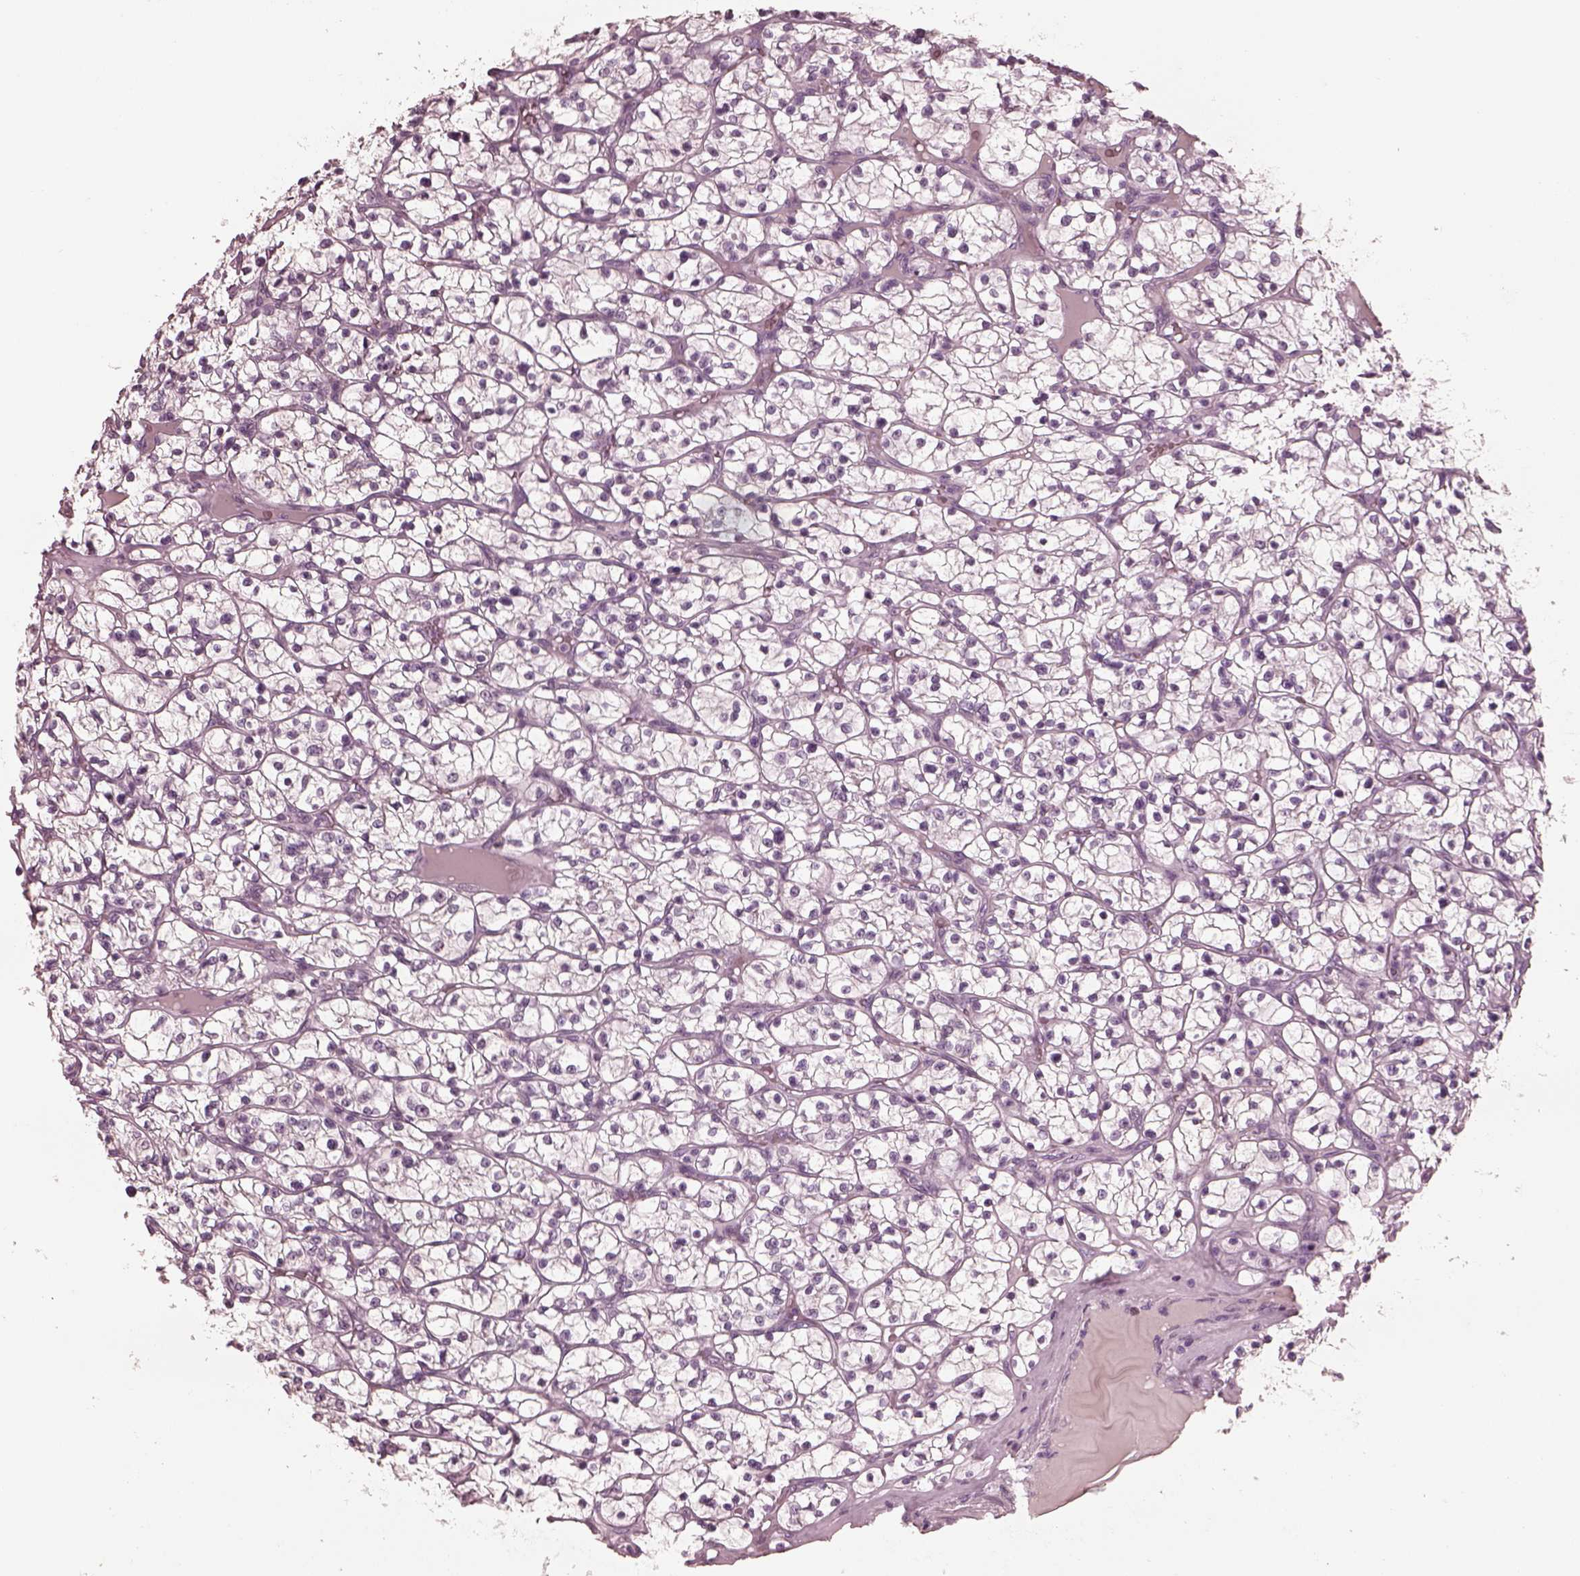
{"staining": {"intensity": "negative", "quantity": "none", "location": "none"}, "tissue": "renal cancer", "cell_type": "Tumor cells", "image_type": "cancer", "snomed": [{"axis": "morphology", "description": "Adenocarcinoma, NOS"}, {"axis": "topography", "description": "Kidney"}], "caption": "IHC histopathology image of renal cancer (adenocarcinoma) stained for a protein (brown), which displays no positivity in tumor cells.", "gene": "CGA", "patient": {"sex": "female", "age": 64}}